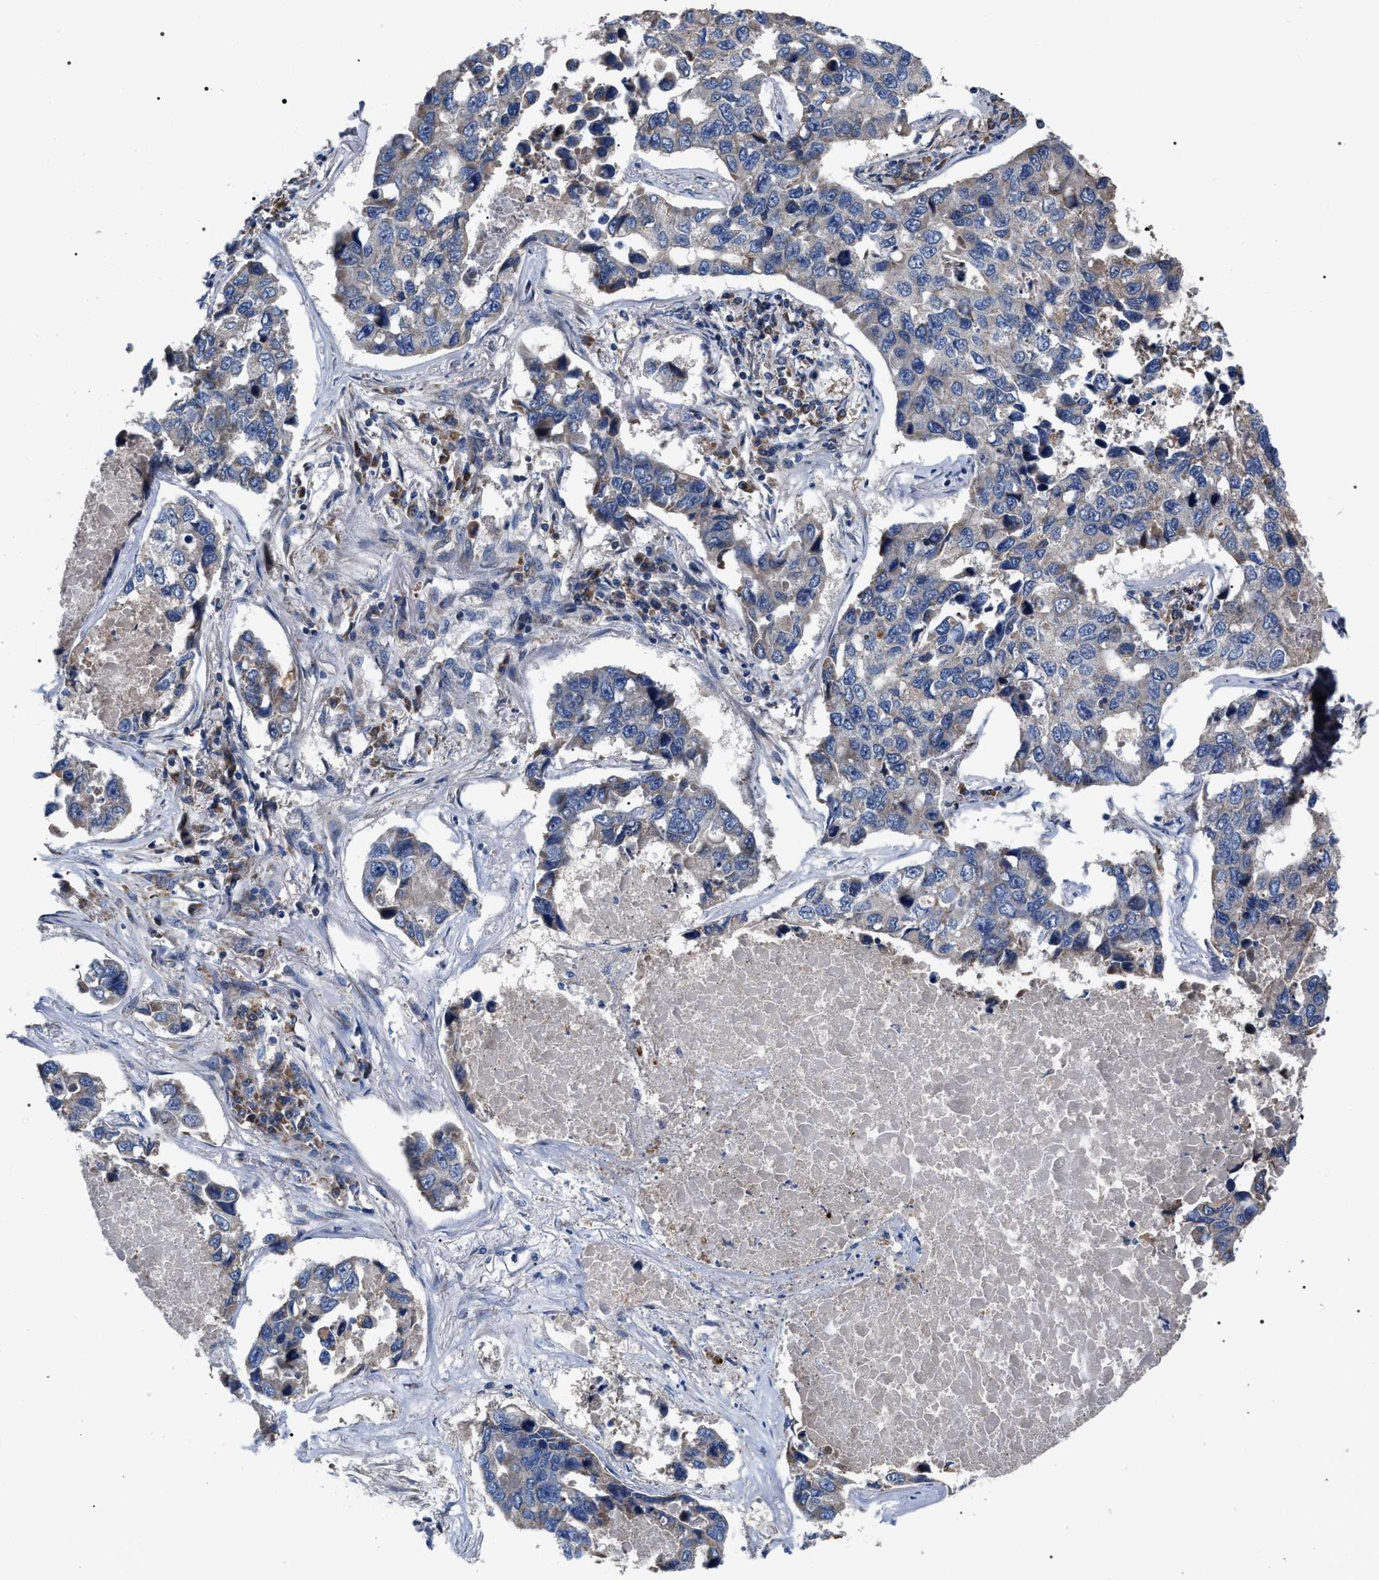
{"staining": {"intensity": "negative", "quantity": "none", "location": "none"}, "tissue": "lung cancer", "cell_type": "Tumor cells", "image_type": "cancer", "snomed": [{"axis": "morphology", "description": "Adenocarcinoma, NOS"}, {"axis": "topography", "description": "Lung"}], "caption": "Human adenocarcinoma (lung) stained for a protein using immunohistochemistry (IHC) shows no expression in tumor cells.", "gene": "MACC1", "patient": {"sex": "male", "age": 64}}